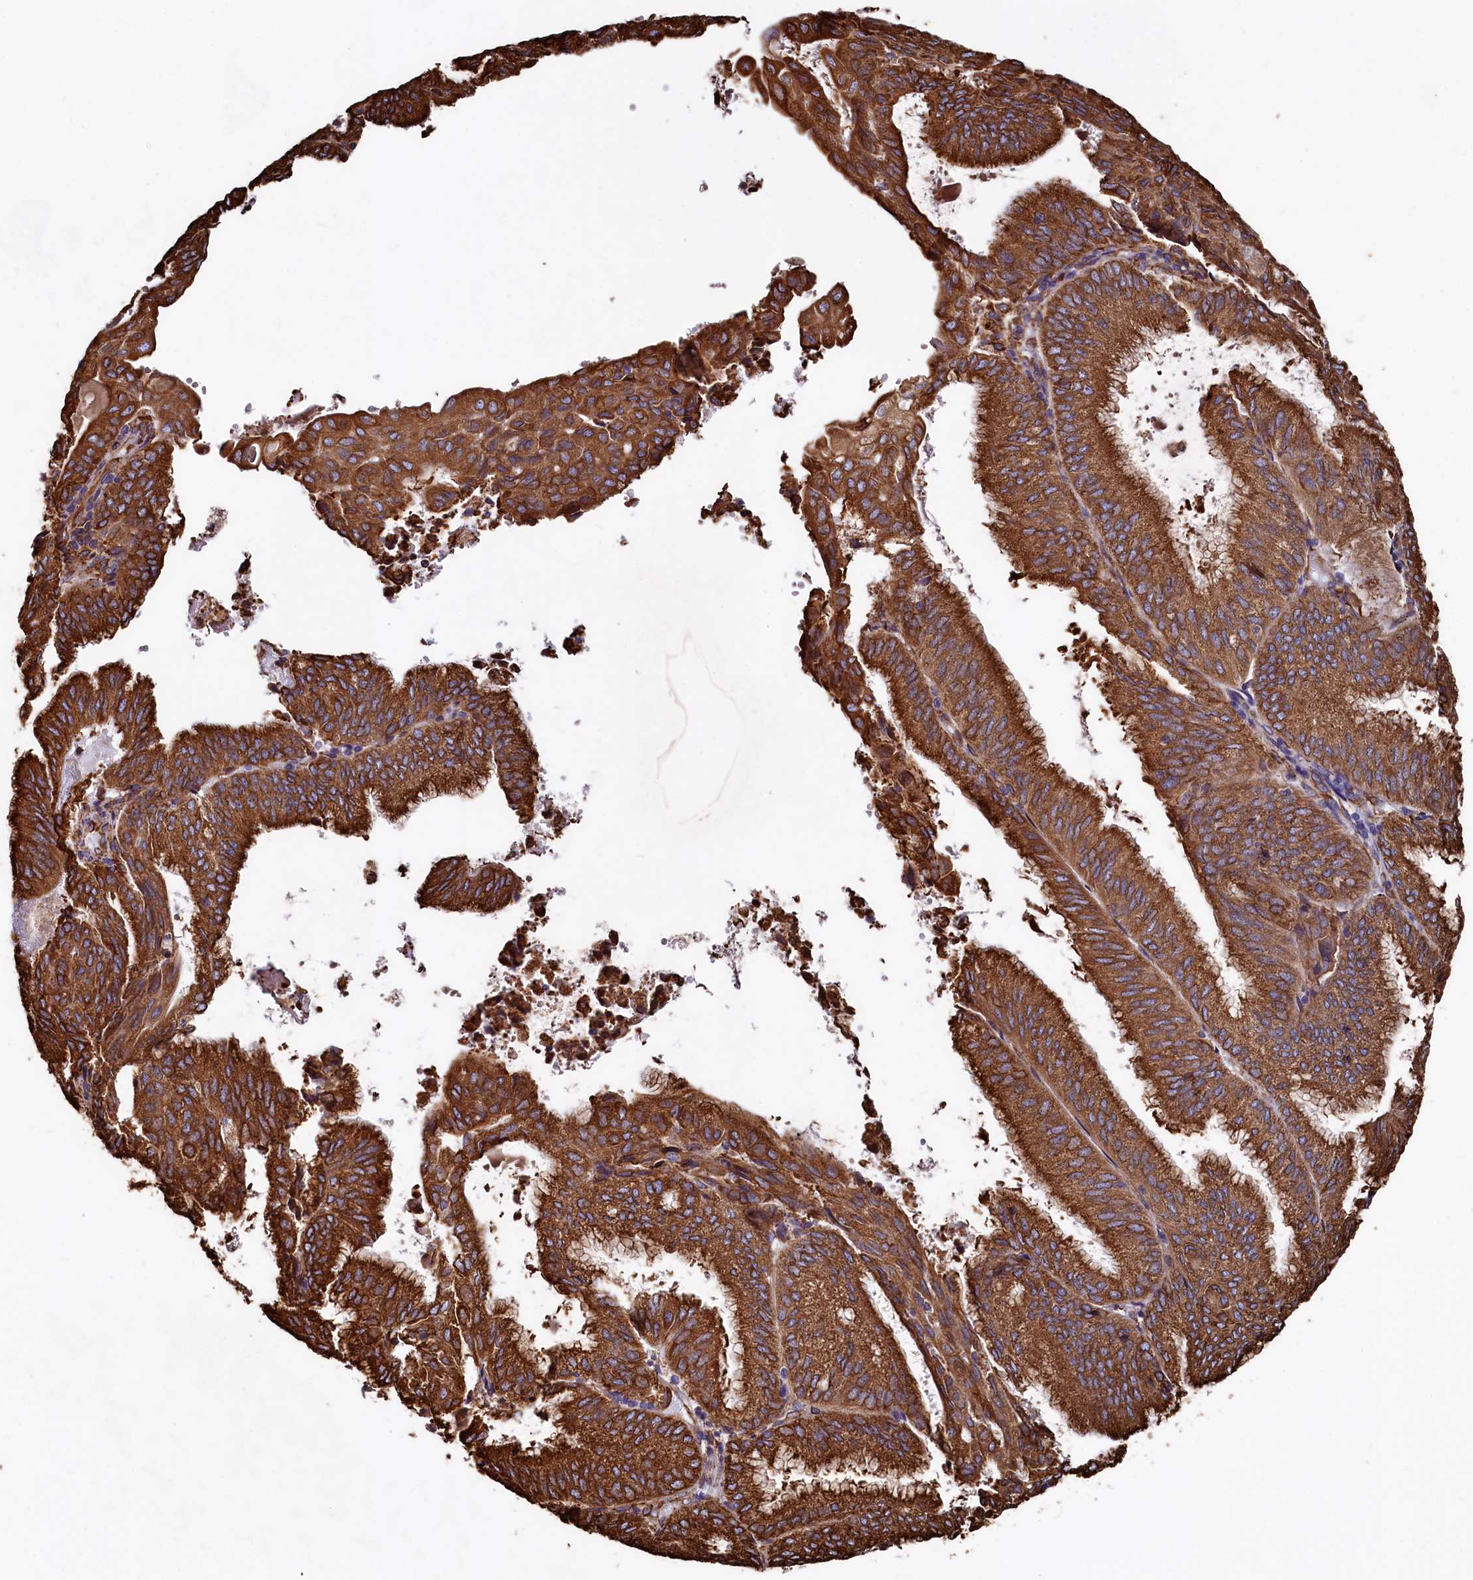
{"staining": {"intensity": "strong", "quantity": ">75%", "location": "cytoplasmic/membranous"}, "tissue": "endometrial cancer", "cell_type": "Tumor cells", "image_type": "cancer", "snomed": [{"axis": "morphology", "description": "Adenocarcinoma, NOS"}, {"axis": "topography", "description": "Endometrium"}], "caption": "Strong cytoplasmic/membranous protein expression is seen in approximately >75% of tumor cells in endometrial adenocarcinoma. Immunohistochemistry stains the protein in brown and the nuclei are stained blue.", "gene": "NEURL1B", "patient": {"sex": "female", "age": 49}}